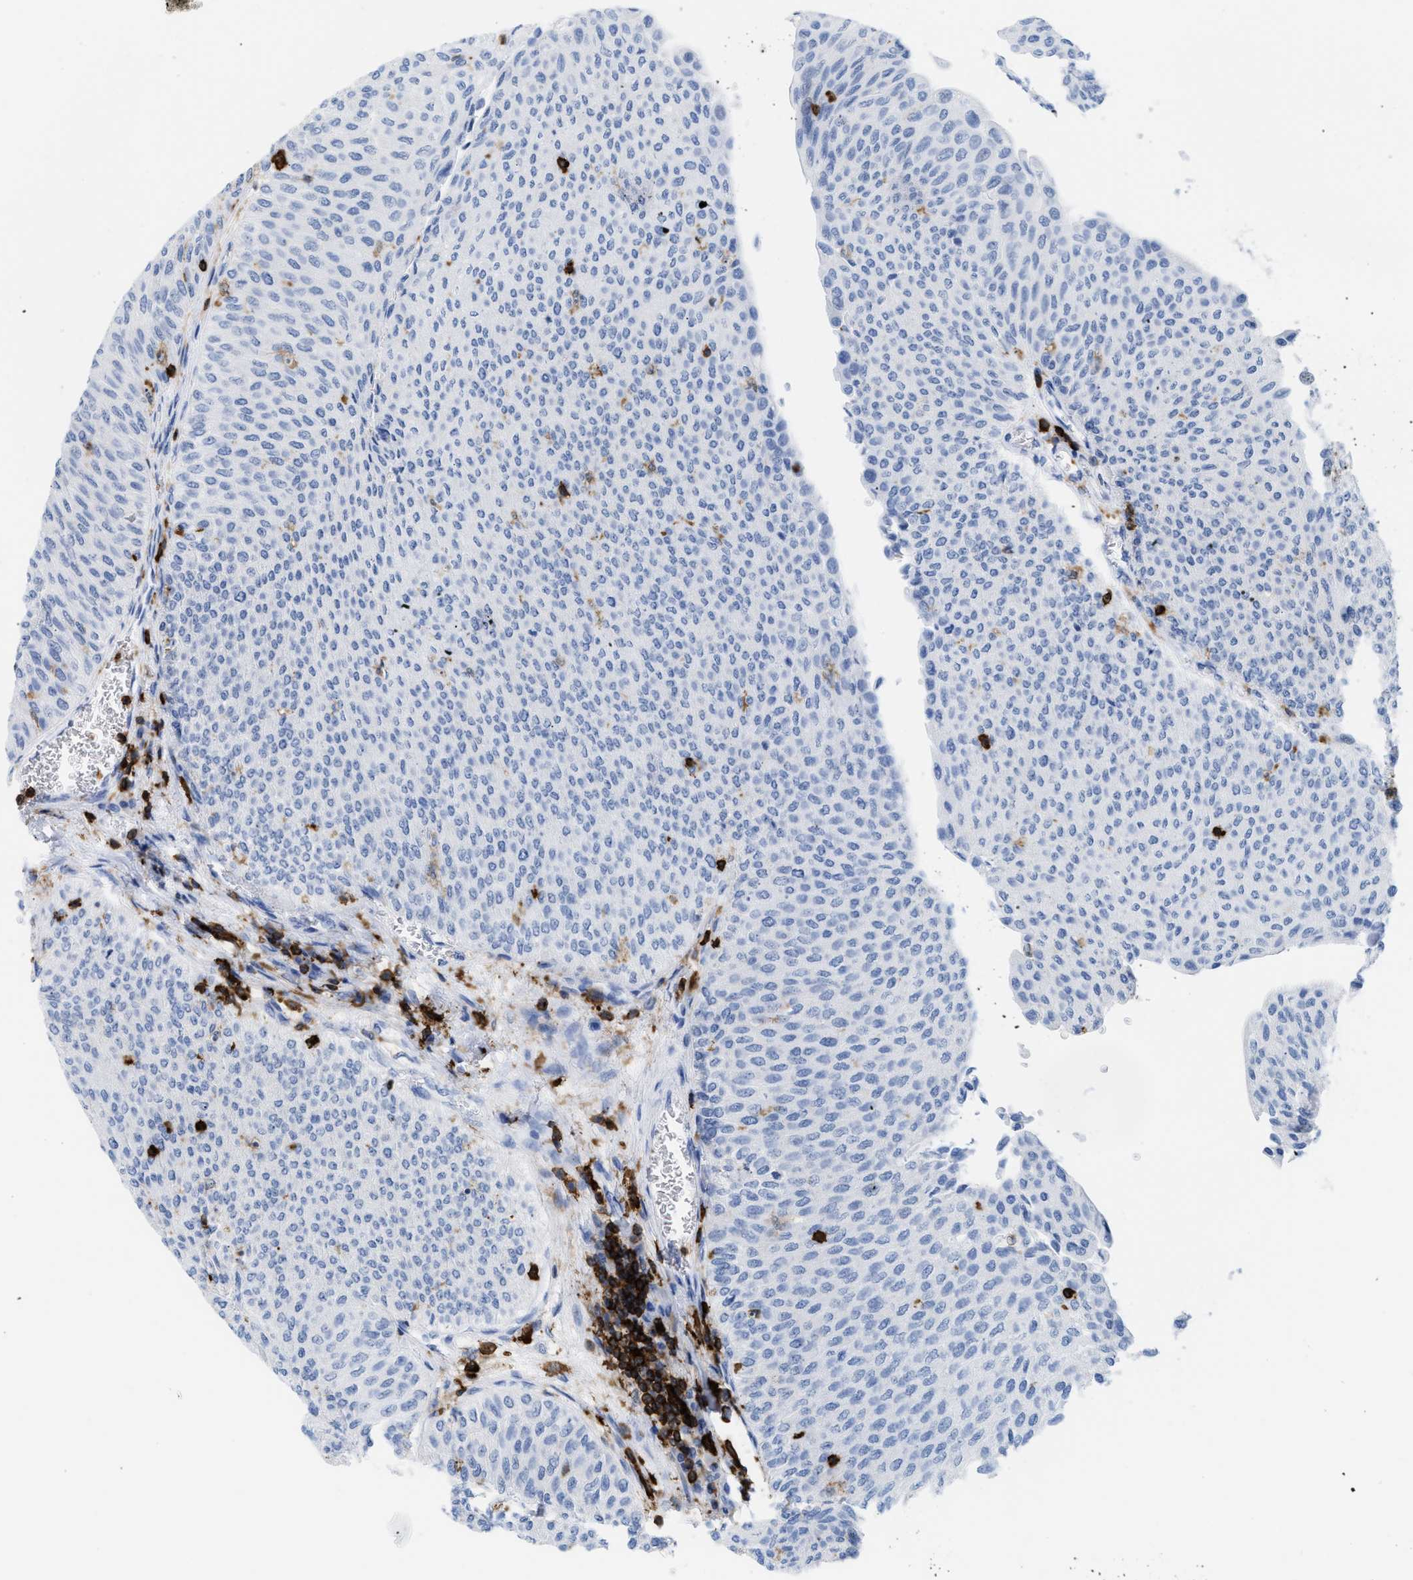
{"staining": {"intensity": "negative", "quantity": "none", "location": "none"}, "tissue": "urothelial cancer", "cell_type": "Tumor cells", "image_type": "cancer", "snomed": [{"axis": "morphology", "description": "Urothelial carcinoma, Low grade"}, {"axis": "topography", "description": "Urinary bladder"}], "caption": "High power microscopy micrograph of an immunohistochemistry image of urothelial carcinoma (low-grade), revealing no significant positivity in tumor cells.", "gene": "LCP1", "patient": {"sex": "male", "age": 78}}